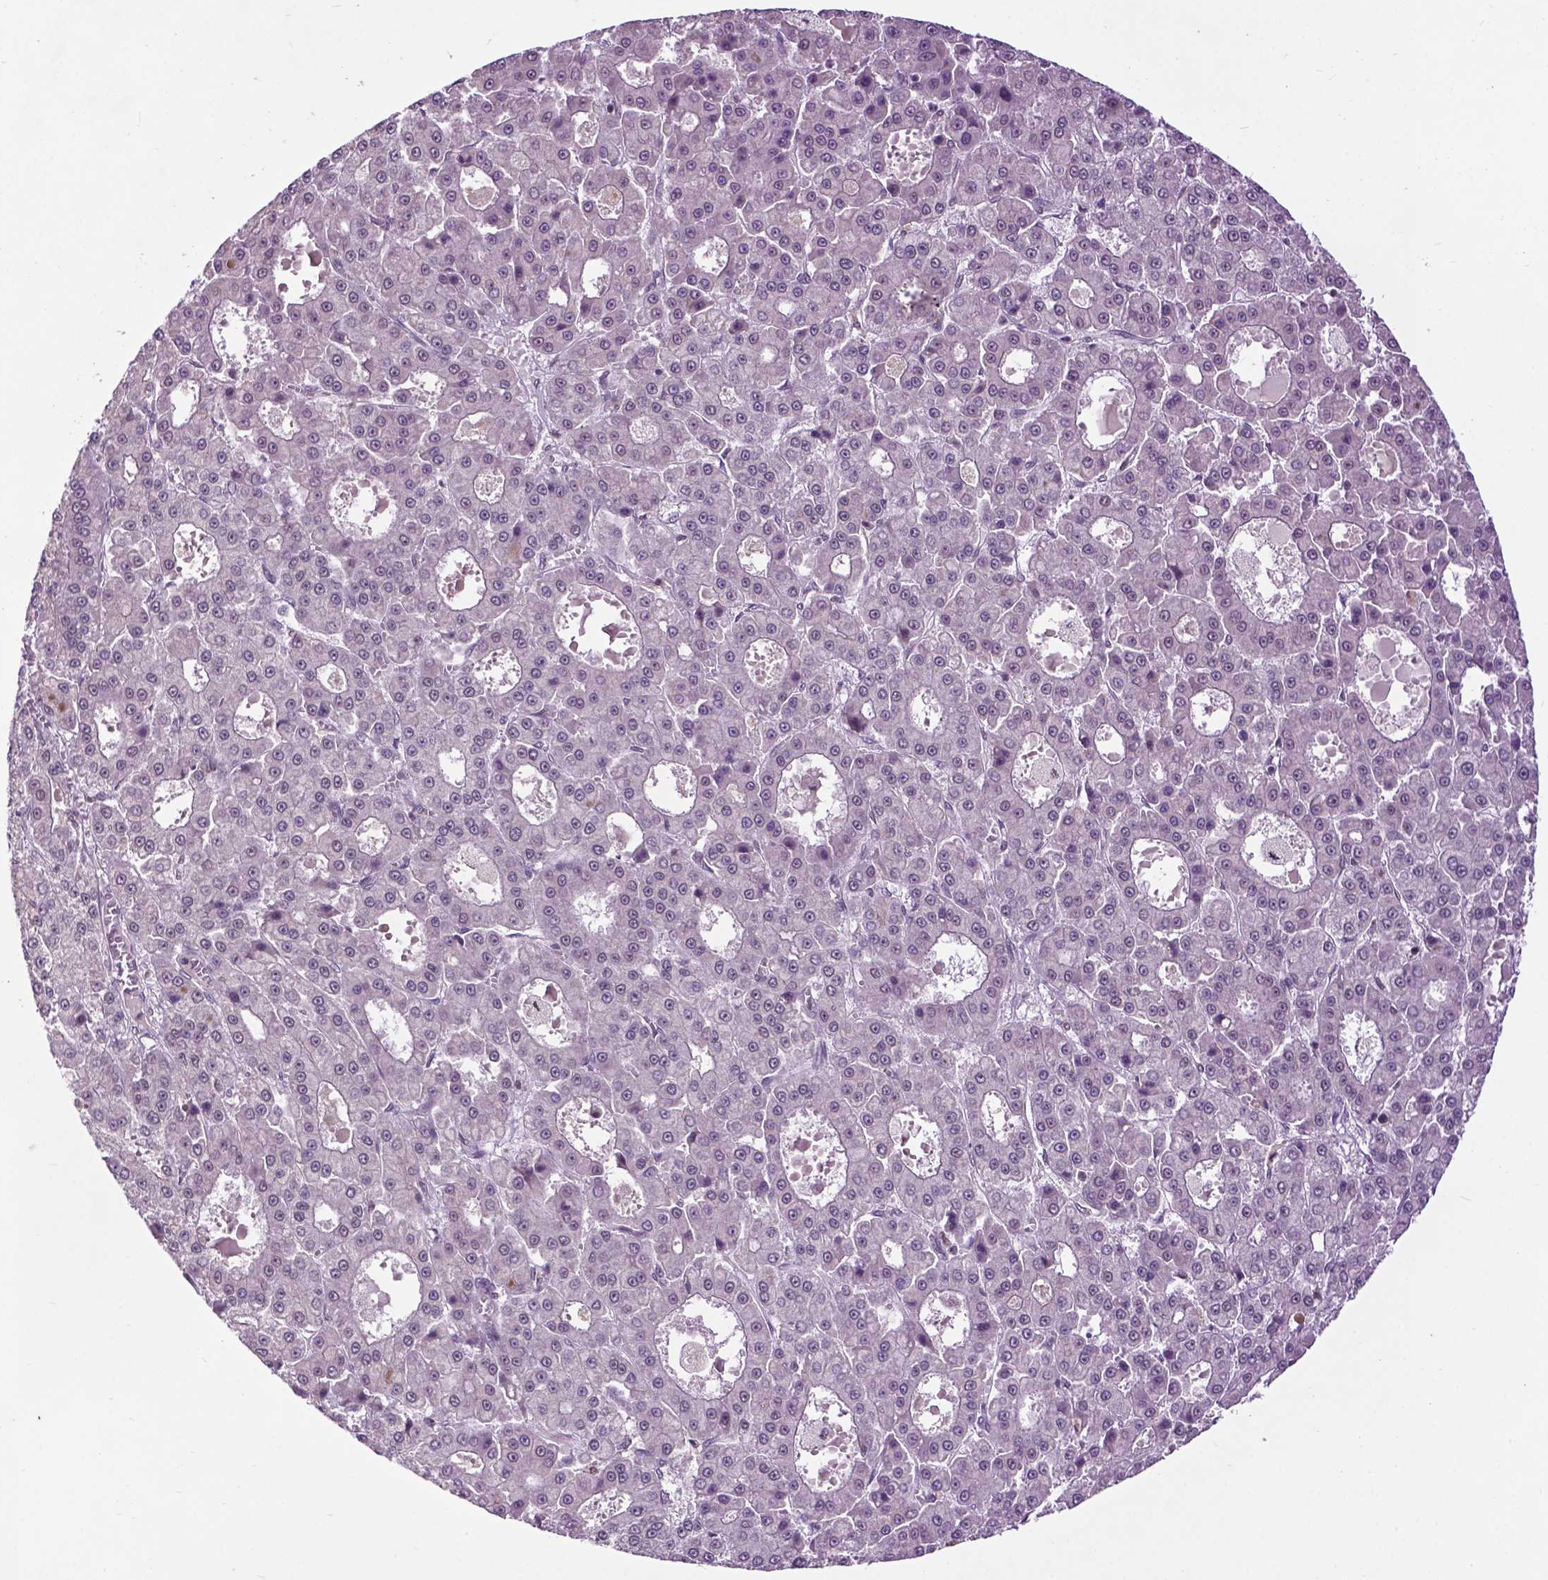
{"staining": {"intensity": "negative", "quantity": "none", "location": "none"}, "tissue": "liver cancer", "cell_type": "Tumor cells", "image_type": "cancer", "snomed": [{"axis": "morphology", "description": "Carcinoma, Hepatocellular, NOS"}, {"axis": "topography", "description": "Liver"}], "caption": "Tumor cells show no significant staining in liver cancer.", "gene": "EAF1", "patient": {"sex": "male", "age": 70}}